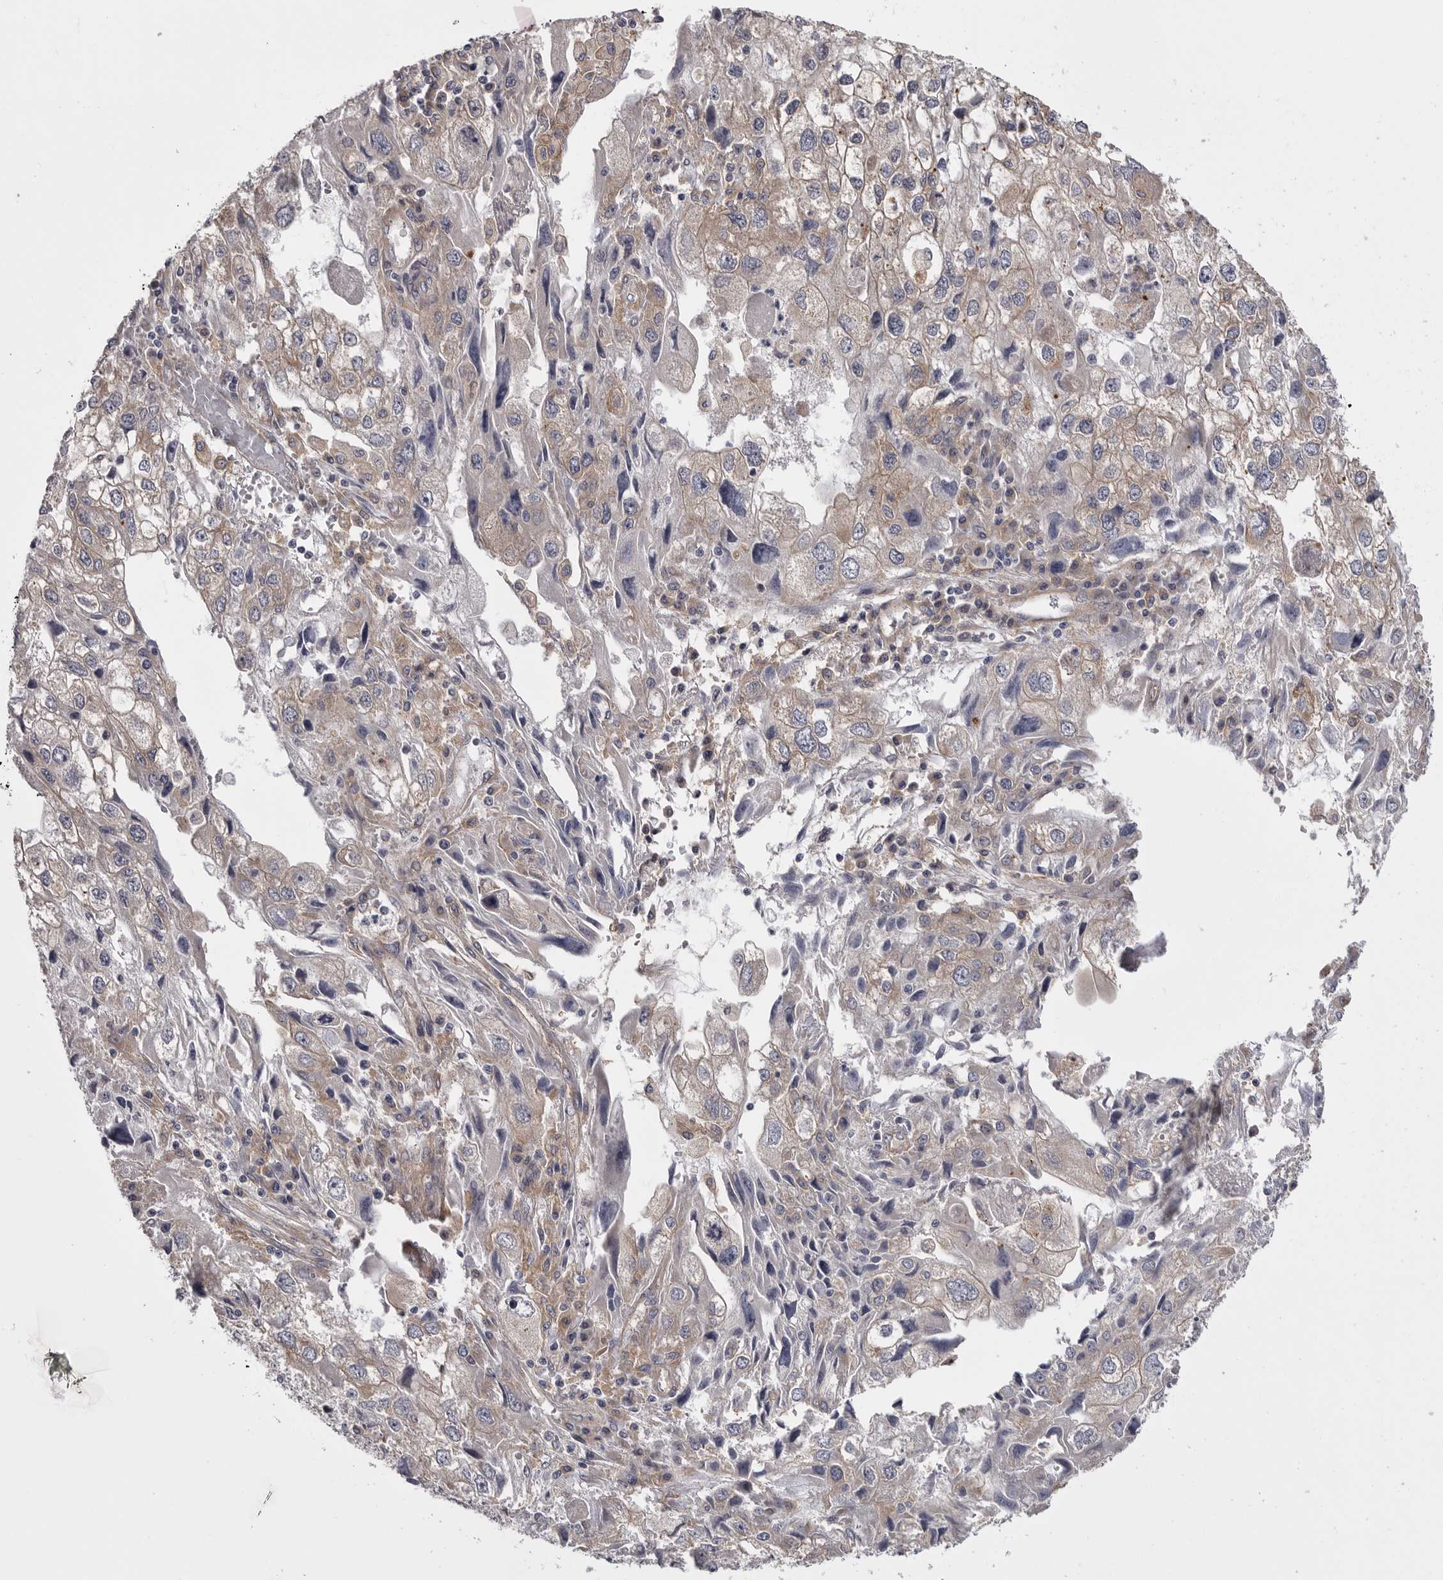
{"staining": {"intensity": "weak", "quantity": "<25%", "location": "cytoplasmic/membranous"}, "tissue": "endometrial cancer", "cell_type": "Tumor cells", "image_type": "cancer", "snomed": [{"axis": "morphology", "description": "Adenocarcinoma, NOS"}, {"axis": "topography", "description": "Endometrium"}], "caption": "Photomicrograph shows no significant protein positivity in tumor cells of endometrial adenocarcinoma.", "gene": "OSBPL9", "patient": {"sex": "female", "age": 49}}